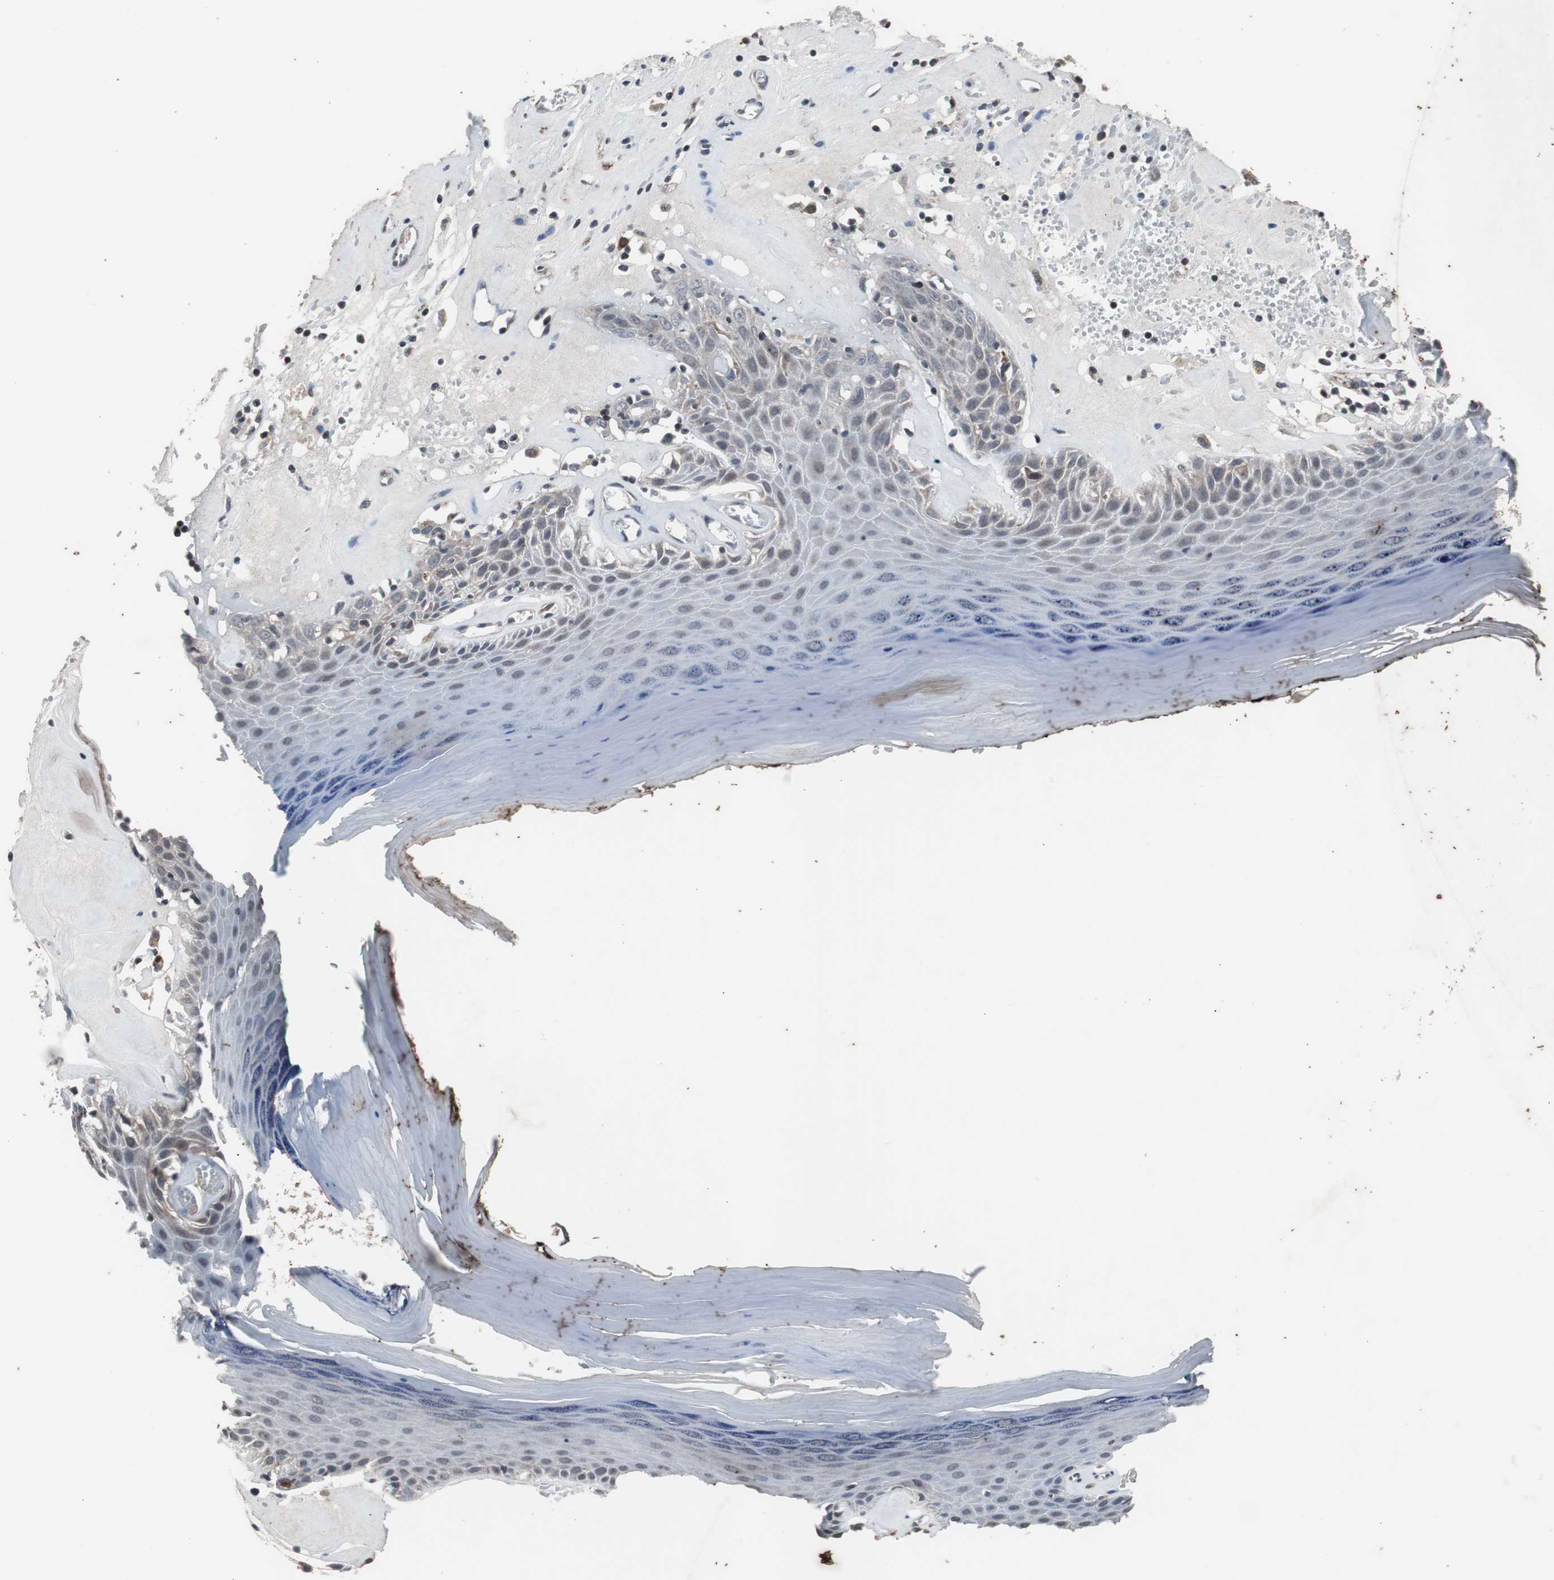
{"staining": {"intensity": "weak", "quantity": "25%-75%", "location": "cytoplasmic/membranous"}, "tissue": "skin", "cell_type": "Epidermal cells", "image_type": "normal", "snomed": [{"axis": "morphology", "description": "Normal tissue, NOS"}, {"axis": "morphology", "description": "Inflammation, NOS"}, {"axis": "topography", "description": "Vulva"}], "caption": "Immunohistochemical staining of benign human skin displays low levels of weak cytoplasmic/membranous expression in approximately 25%-75% of epidermal cells. The staining is performed using DAB (3,3'-diaminobenzidine) brown chromogen to label protein expression. The nuclei are counter-stained blue using hematoxylin.", "gene": "CRADD", "patient": {"sex": "female", "age": 84}}